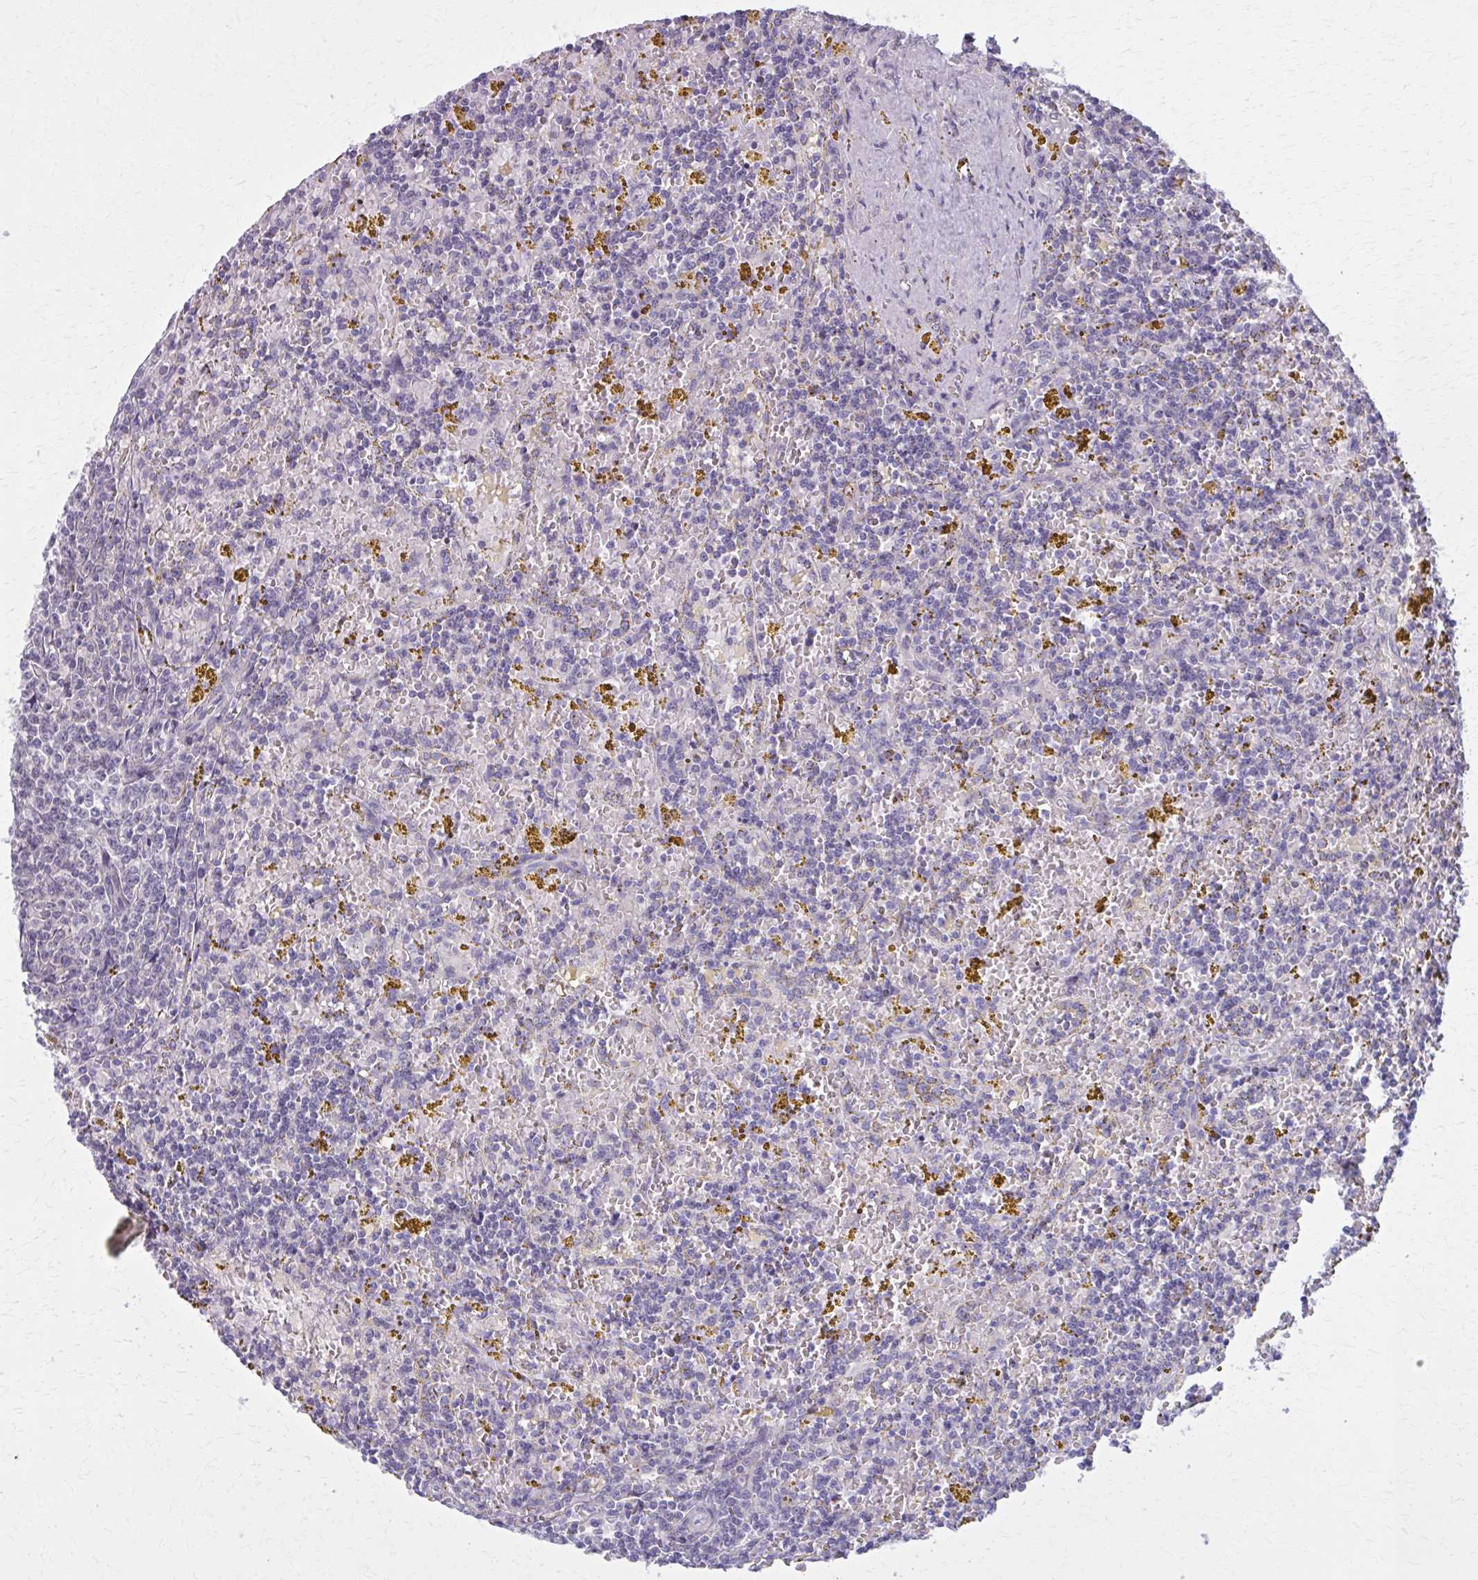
{"staining": {"intensity": "negative", "quantity": "none", "location": "none"}, "tissue": "lymphoma", "cell_type": "Tumor cells", "image_type": "cancer", "snomed": [{"axis": "morphology", "description": "Malignant lymphoma, non-Hodgkin's type, Low grade"}, {"axis": "topography", "description": "Spleen"}, {"axis": "topography", "description": "Lymph node"}], "caption": "Immunohistochemical staining of human malignant lymphoma, non-Hodgkin's type (low-grade) displays no significant staining in tumor cells.", "gene": "NUMBL", "patient": {"sex": "female", "age": 66}}